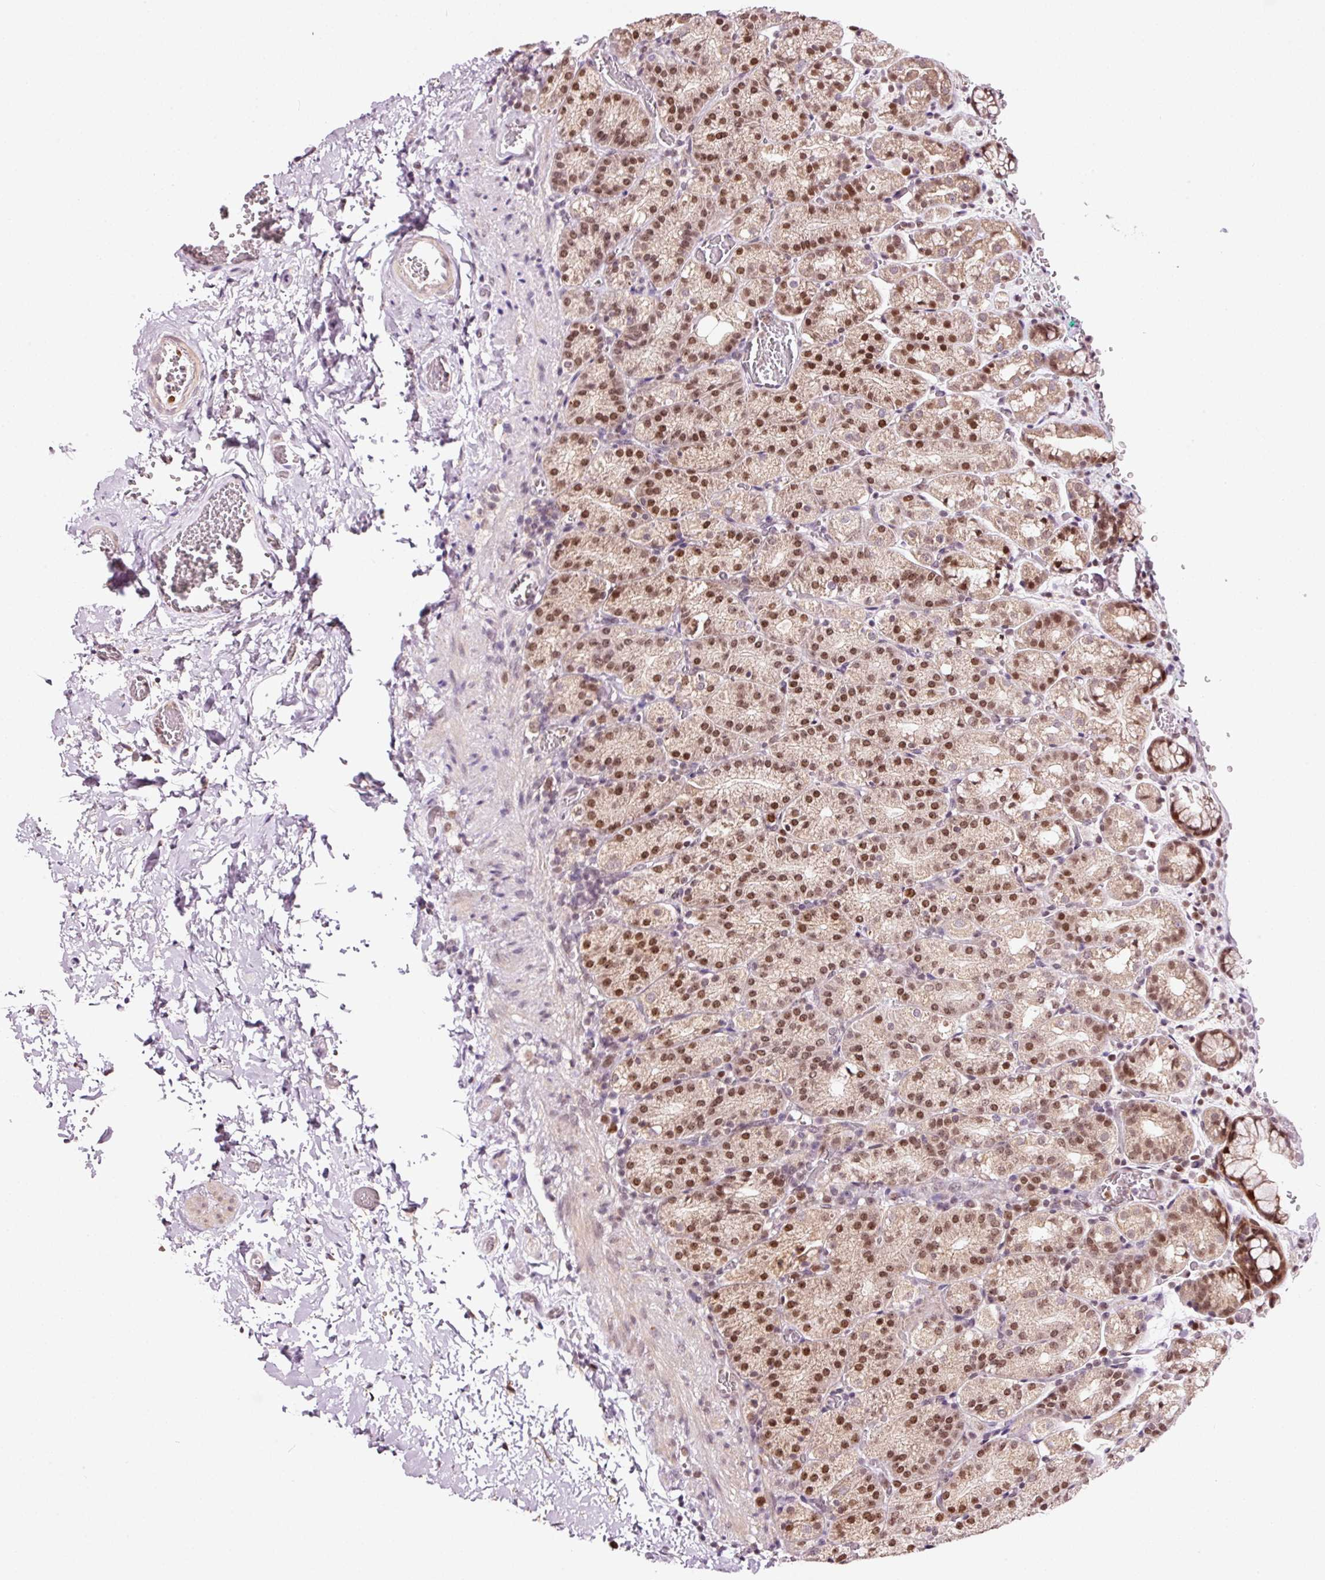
{"staining": {"intensity": "moderate", "quantity": ">75%", "location": "cytoplasmic/membranous,nuclear"}, "tissue": "stomach", "cell_type": "Glandular cells", "image_type": "normal", "snomed": [{"axis": "morphology", "description": "Normal tissue, NOS"}, {"axis": "topography", "description": "Stomach, upper"}], "caption": "Benign stomach demonstrates moderate cytoplasmic/membranous,nuclear expression in approximately >75% of glandular cells The staining was performed using DAB to visualize the protein expression in brown, while the nuclei were stained in blue with hematoxylin (Magnification: 20x)..", "gene": "RFC4", "patient": {"sex": "female", "age": 81}}